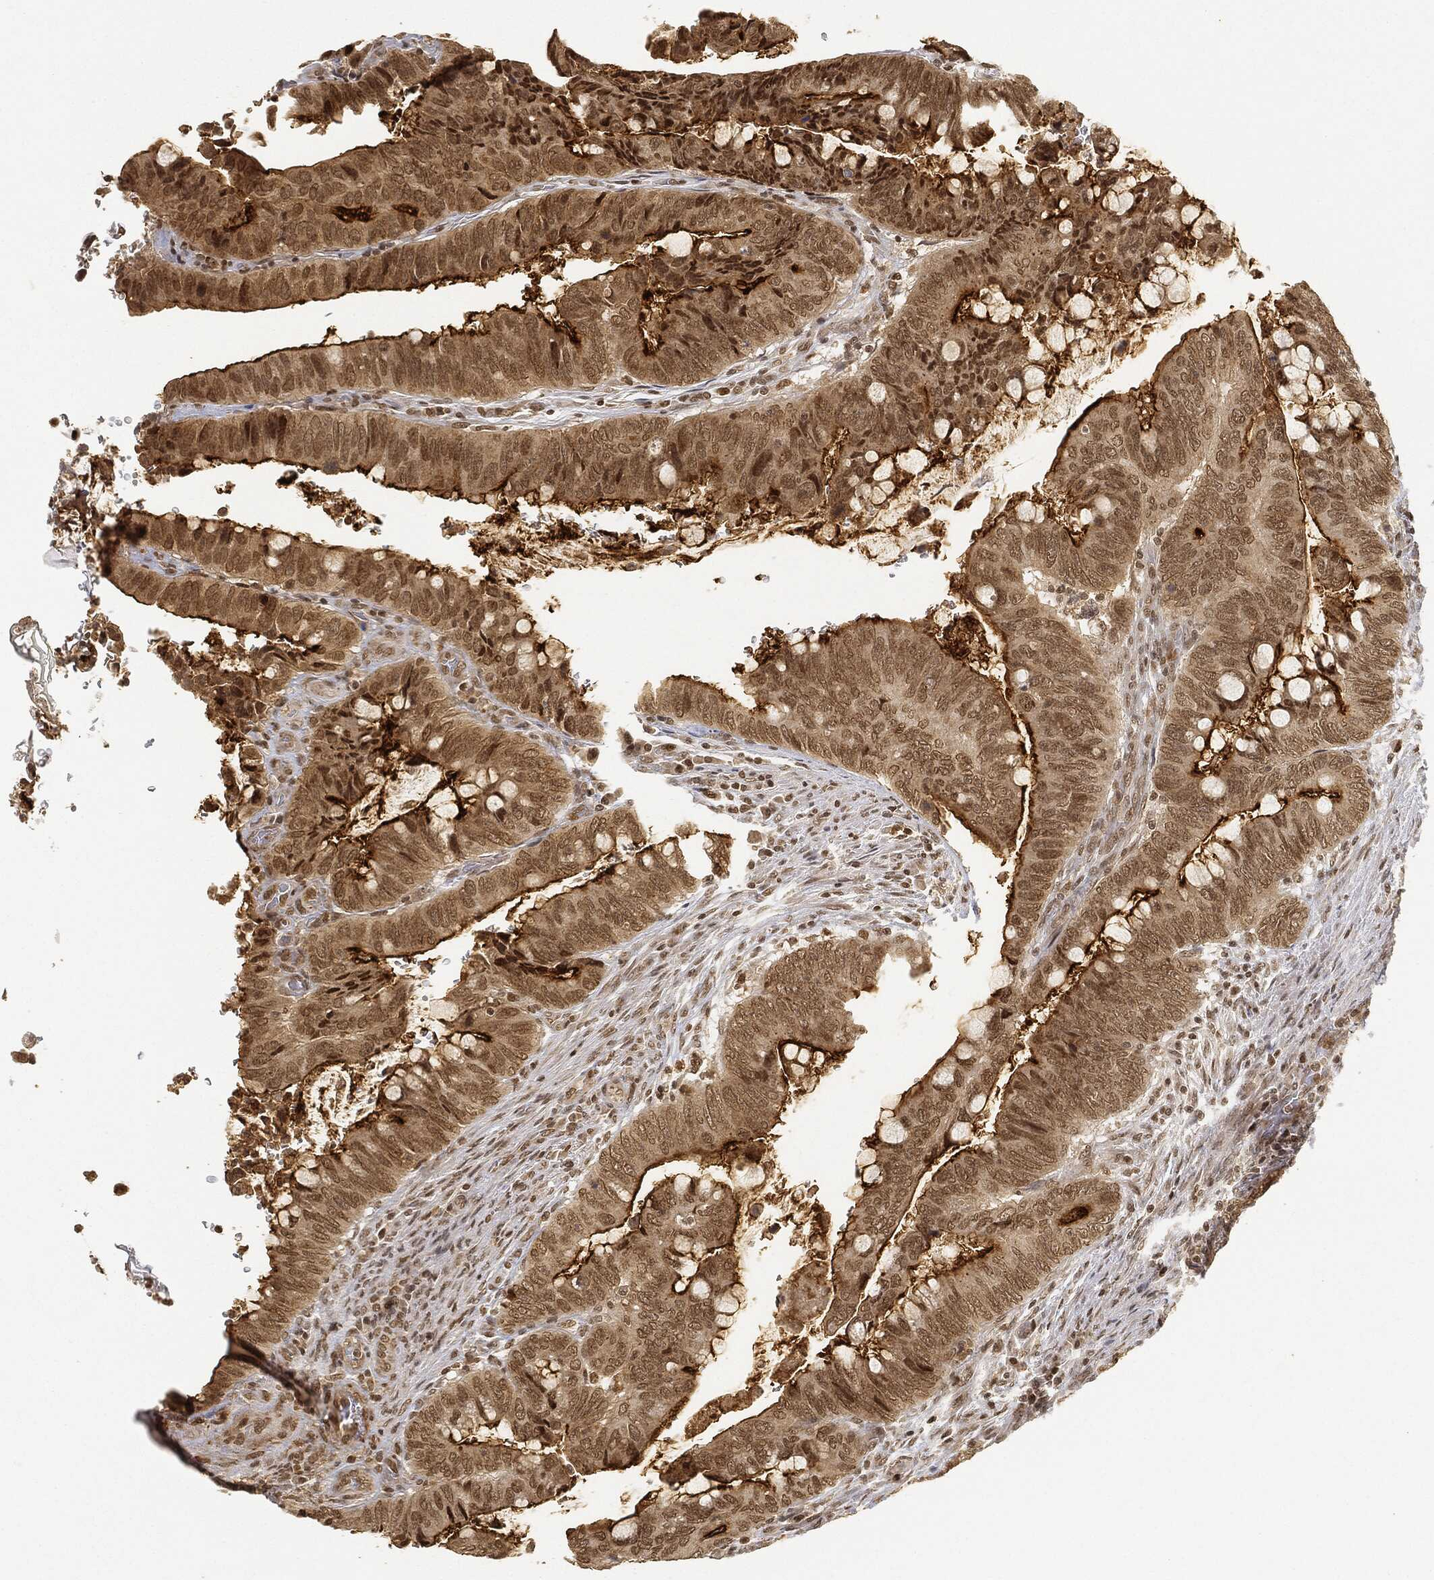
{"staining": {"intensity": "moderate", "quantity": "25%-75%", "location": "cytoplasmic/membranous,nuclear"}, "tissue": "colorectal cancer", "cell_type": "Tumor cells", "image_type": "cancer", "snomed": [{"axis": "morphology", "description": "Normal tissue, NOS"}, {"axis": "morphology", "description": "Adenocarcinoma, NOS"}, {"axis": "topography", "description": "Rectum"}, {"axis": "topography", "description": "Peripheral nerve tissue"}], "caption": "IHC staining of colorectal adenocarcinoma, which demonstrates medium levels of moderate cytoplasmic/membranous and nuclear positivity in approximately 25%-75% of tumor cells indicating moderate cytoplasmic/membranous and nuclear protein staining. The staining was performed using DAB (brown) for protein detection and nuclei were counterstained in hematoxylin (blue).", "gene": "CIB1", "patient": {"sex": "male", "age": 92}}